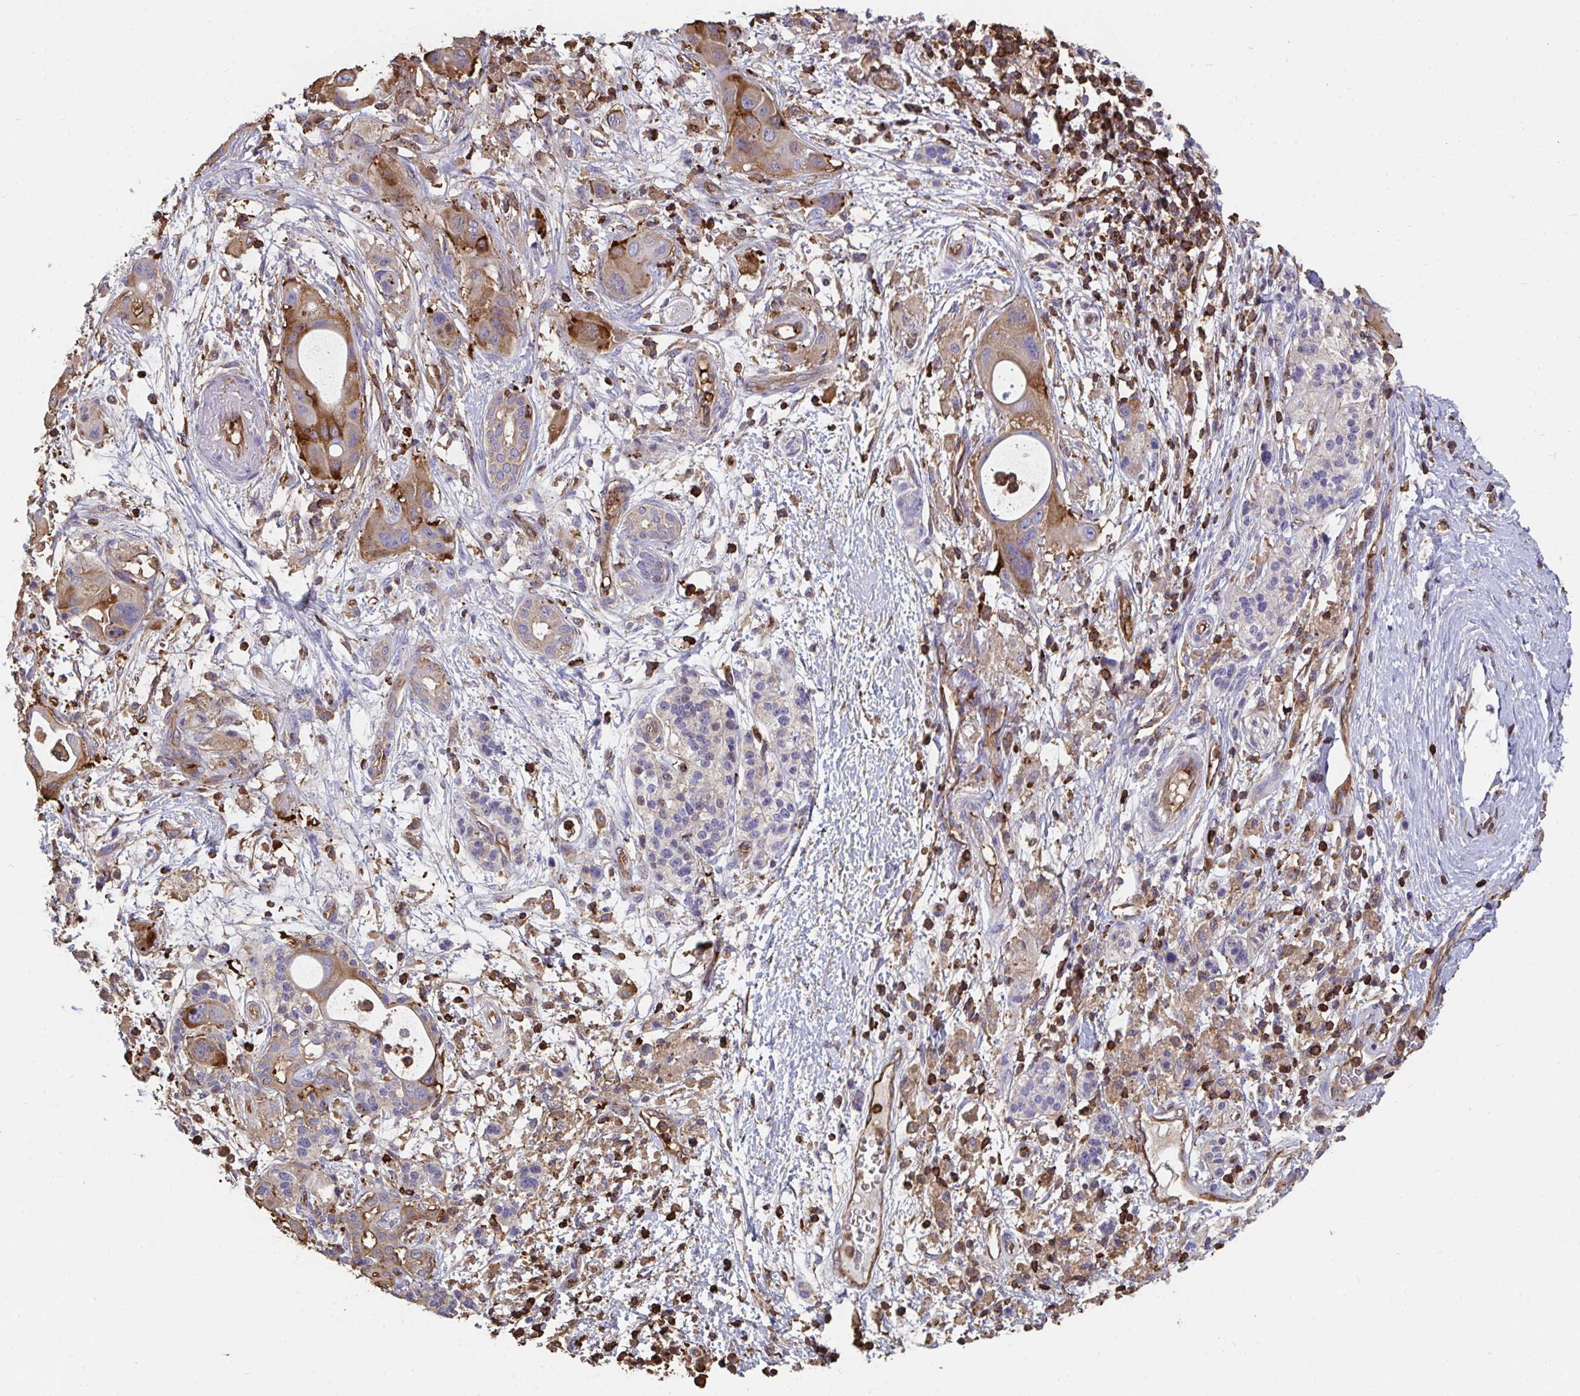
{"staining": {"intensity": "moderate", "quantity": "25%-75%", "location": "cytoplasmic/membranous"}, "tissue": "pancreatic cancer", "cell_type": "Tumor cells", "image_type": "cancer", "snomed": [{"axis": "morphology", "description": "Adenocarcinoma, NOS"}, {"axis": "topography", "description": "Pancreas"}], "caption": "Adenocarcinoma (pancreatic) tissue displays moderate cytoplasmic/membranous staining in about 25%-75% of tumor cells", "gene": "CFL1", "patient": {"sex": "male", "age": 68}}